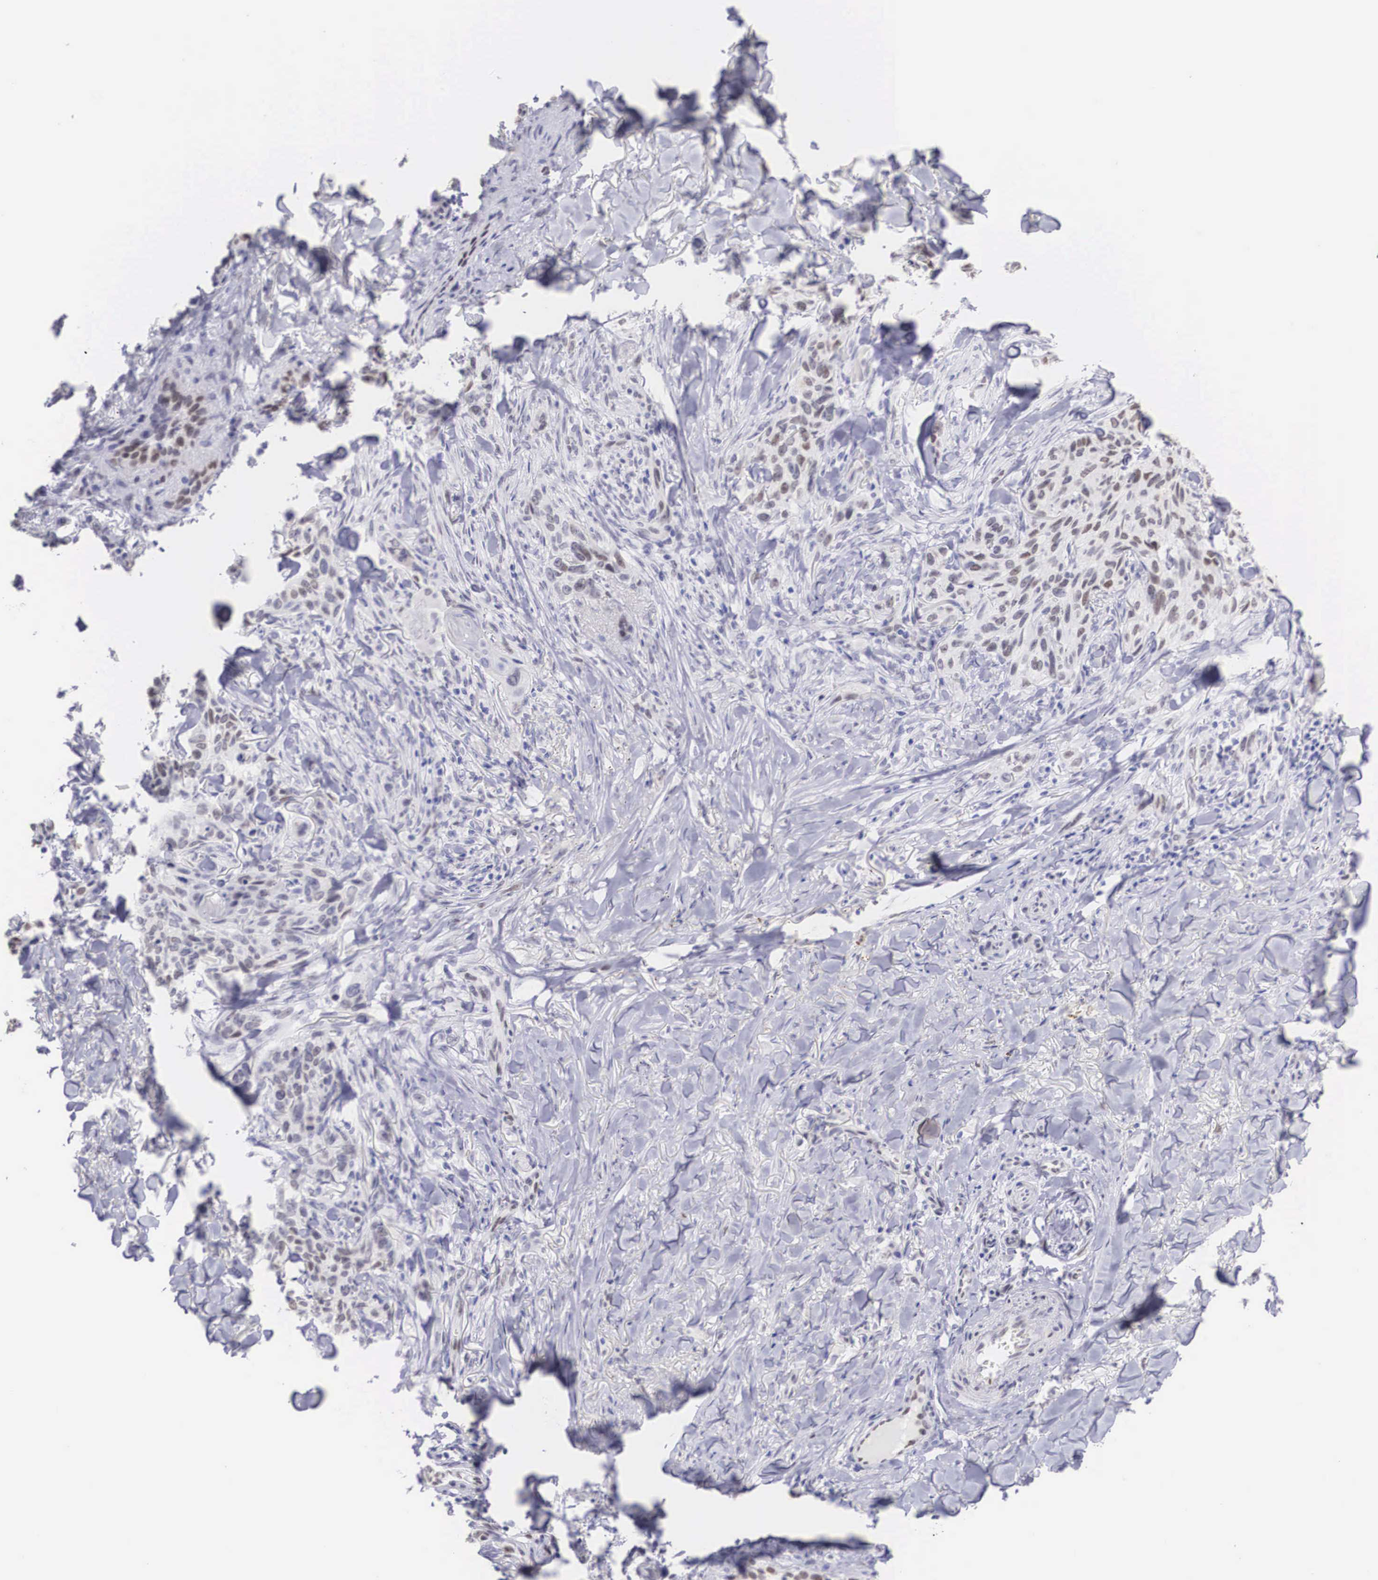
{"staining": {"intensity": "weak", "quantity": "25%-75%", "location": "nuclear"}, "tissue": "skin cancer", "cell_type": "Tumor cells", "image_type": "cancer", "snomed": [{"axis": "morphology", "description": "Normal tissue, NOS"}, {"axis": "morphology", "description": "Basal cell carcinoma"}, {"axis": "topography", "description": "Skin"}], "caption": "Skin cancer tissue exhibits weak nuclear staining in about 25%-75% of tumor cells, visualized by immunohistochemistry.", "gene": "HMGN5", "patient": {"sex": "male", "age": 81}}